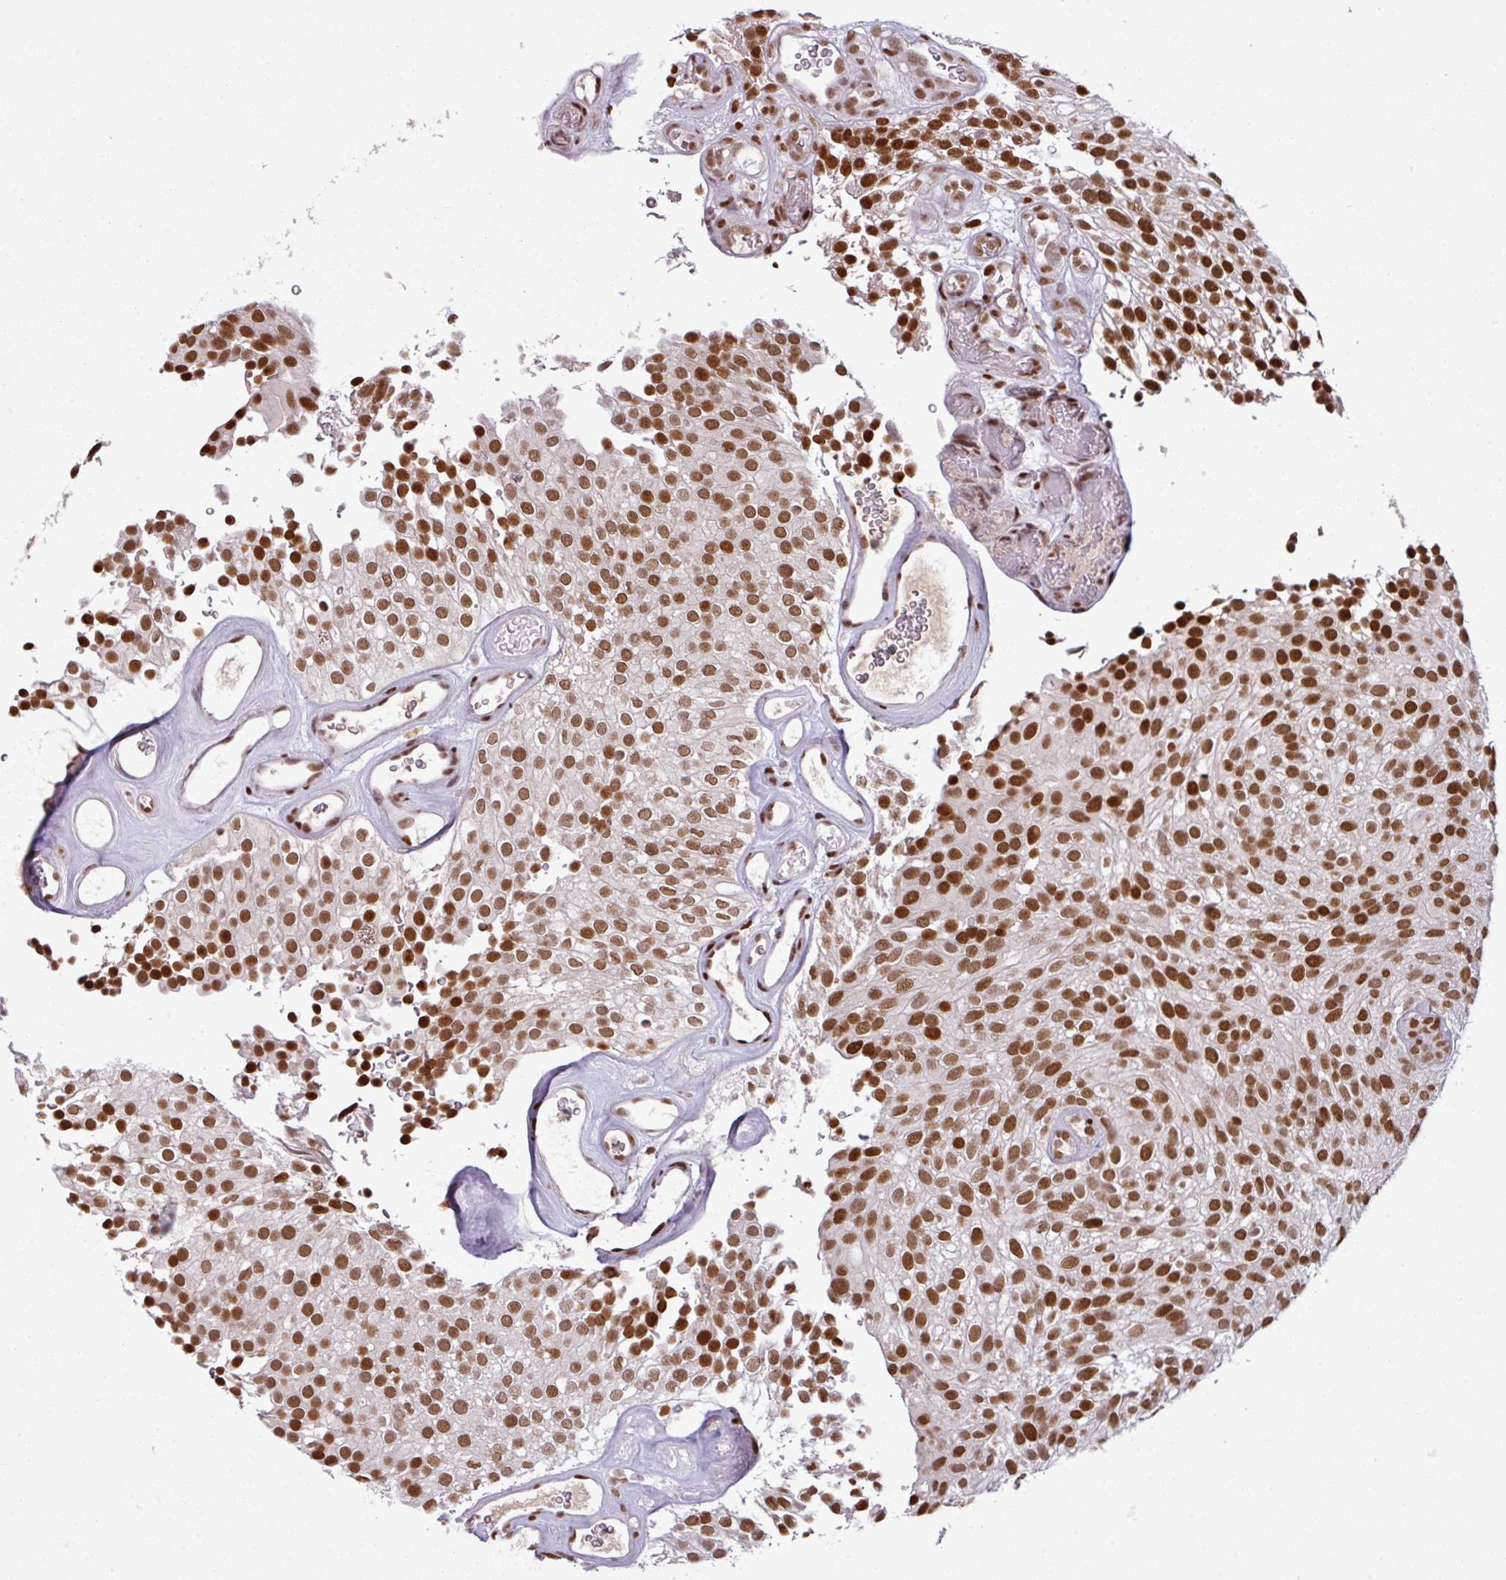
{"staining": {"intensity": "strong", "quantity": ">75%", "location": "nuclear"}, "tissue": "urothelial cancer", "cell_type": "Tumor cells", "image_type": "cancer", "snomed": [{"axis": "morphology", "description": "Urothelial carcinoma, Low grade"}, {"axis": "topography", "description": "Urinary bladder"}], "caption": "Tumor cells show high levels of strong nuclear positivity in about >75% of cells in human urothelial carcinoma (low-grade). The staining was performed using DAB (3,3'-diaminobenzidine), with brown indicating positive protein expression. Nuclei are stained blue with hematoxylin.", "gene": "IRF2BPL", "patient": {"sex": "male", "age": 78}}